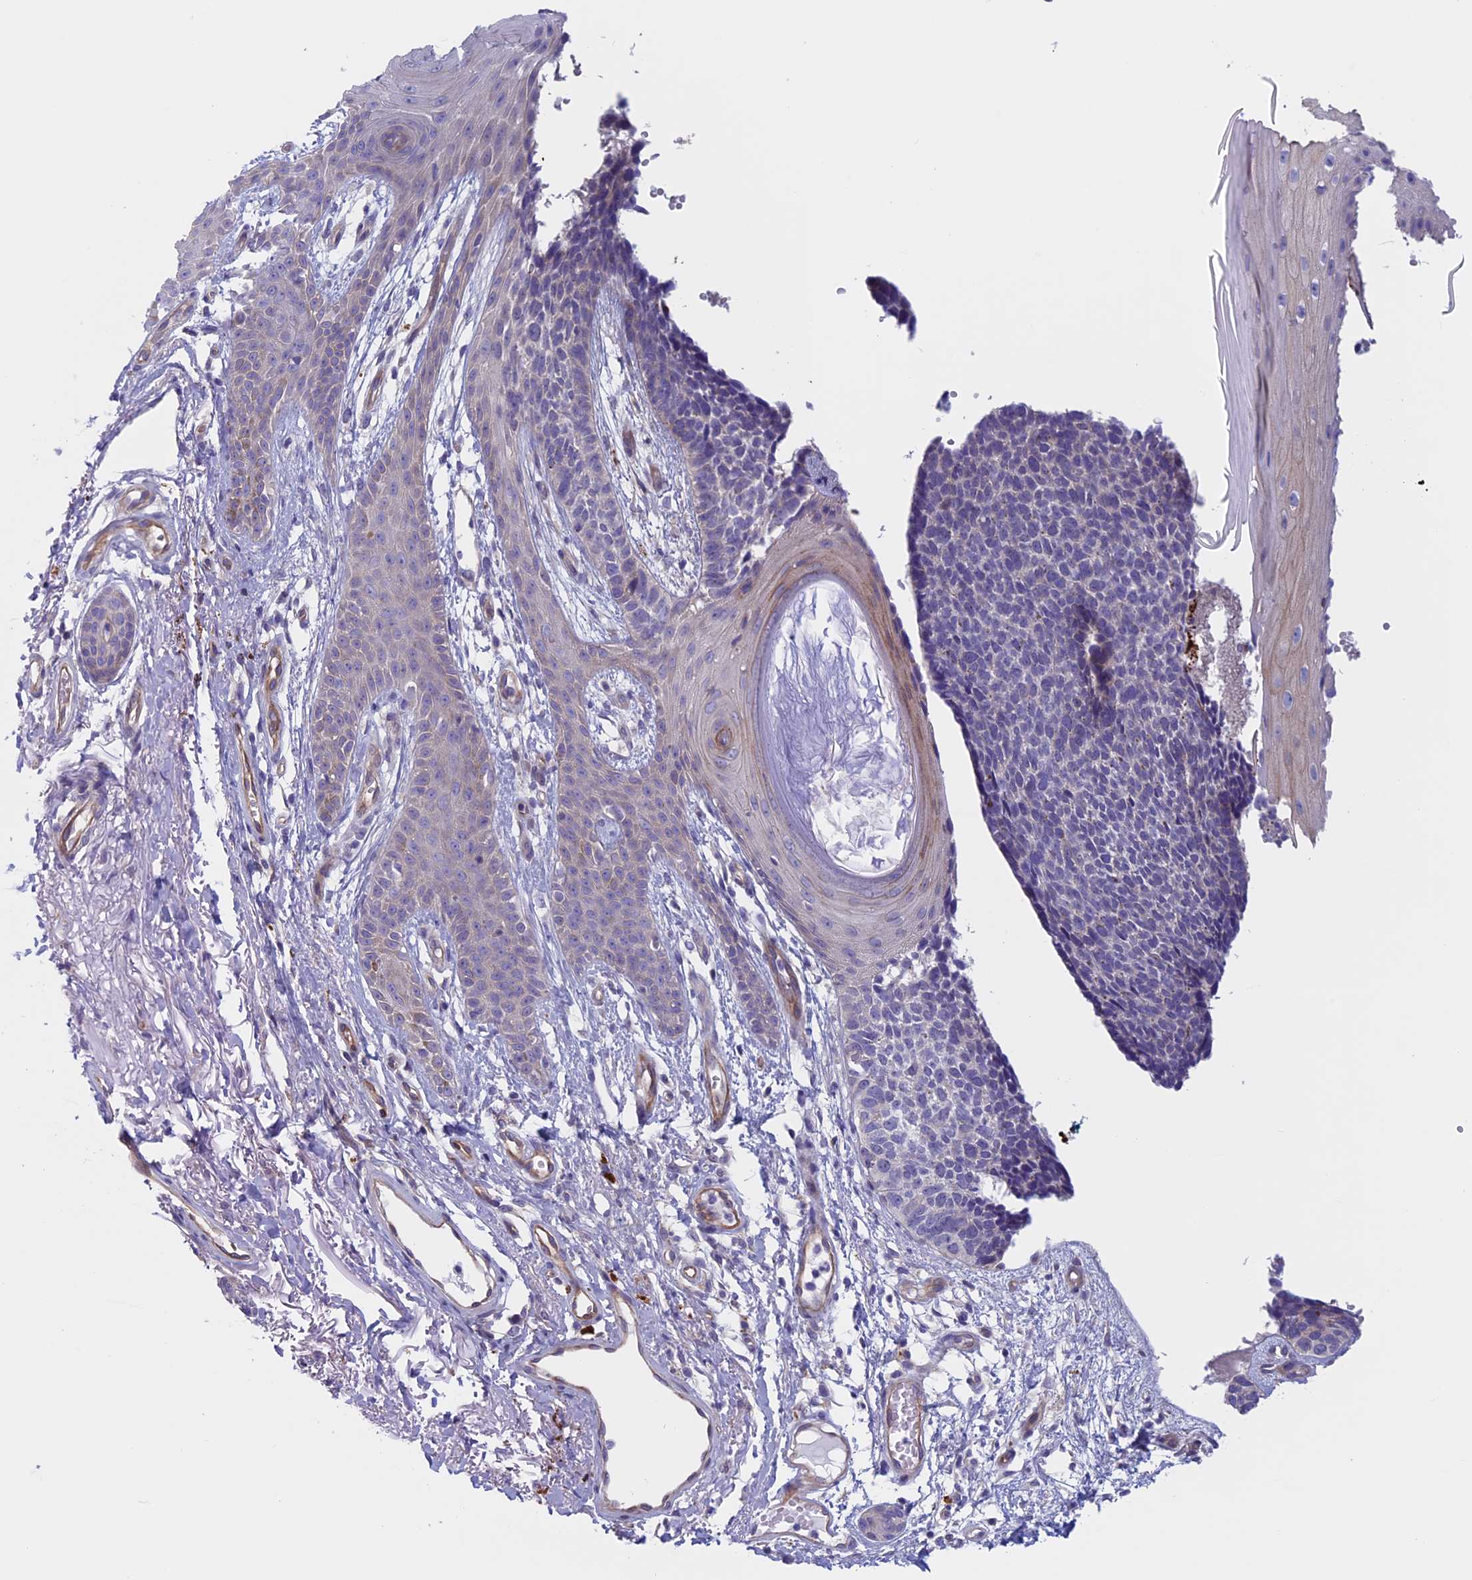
{"staining": {"intensity": "negative", "quantity": "none", "location": "none"}, "tissue": "skin cancer", "cell_type": "Tumor cells", "image_type": "cancer", "snomed": [{"axis": "morphology", "description": "Basal cell carcinoma"}, {"axis": "topography", "description": "Skin"}], "caption": "DAB immunohistochemical staining of skin basal cell carcinoma shows no significant expression in tumor cells.", "gene": "CNOT6L", "patient": {"sex": "female", "age": 84}}